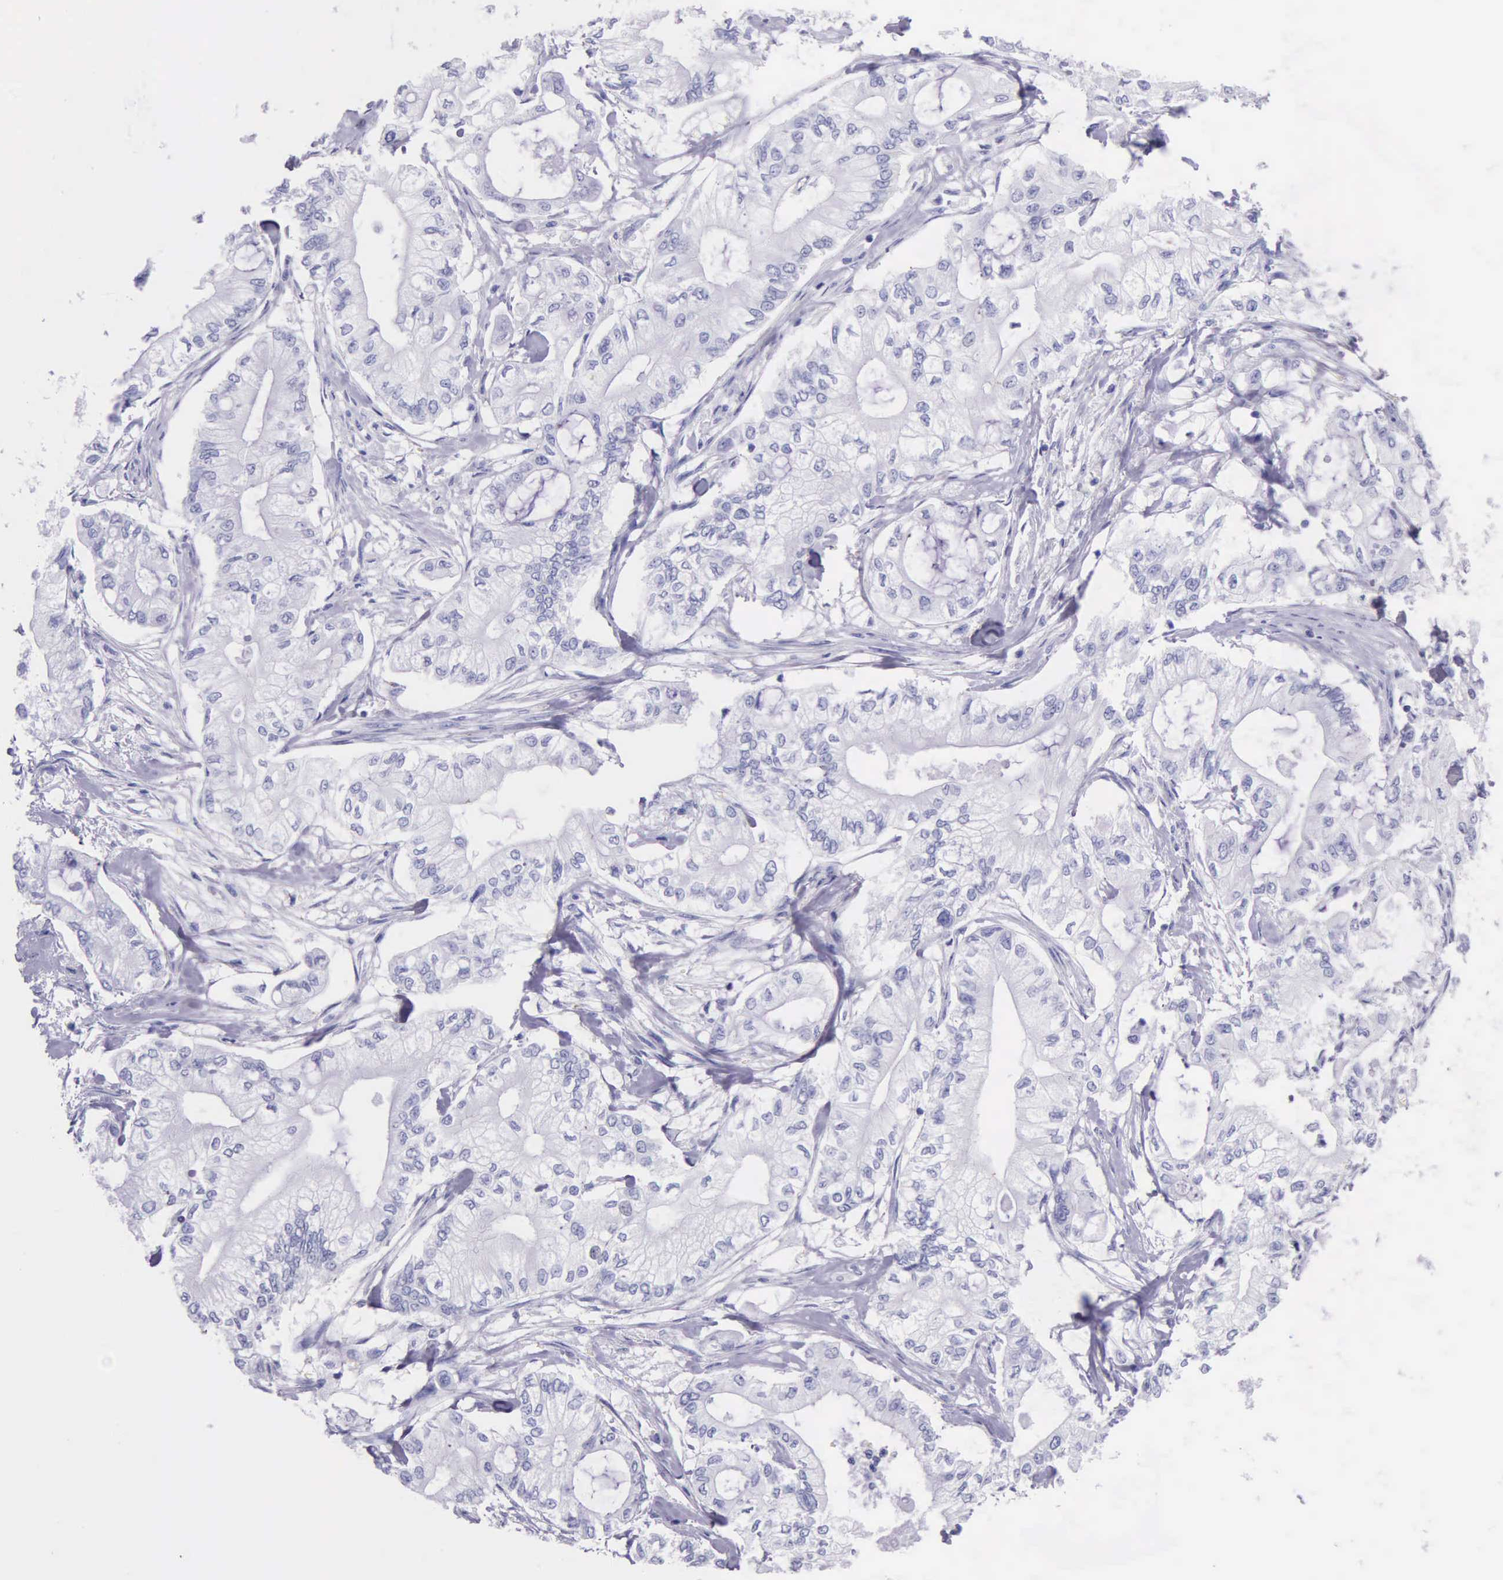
{"staining": {"intensity": "negative", "quantity": "none", "location": "none"}, "tissue": "pancreatic cancer", "cell_type": "Tumor cells", "image_type": "cancer", "snomed": [{"axis": "morphology", "description": "Adenocarcinoma, NOS"}, {"axis": "topography", "description": "Pancreas"}], "caption": "There is no significant positivity in tumor cells of pancreatic cancer (adenocarcinoma).", "gene": "KLK3", "patient": {"sex": "male", "age": 79}}